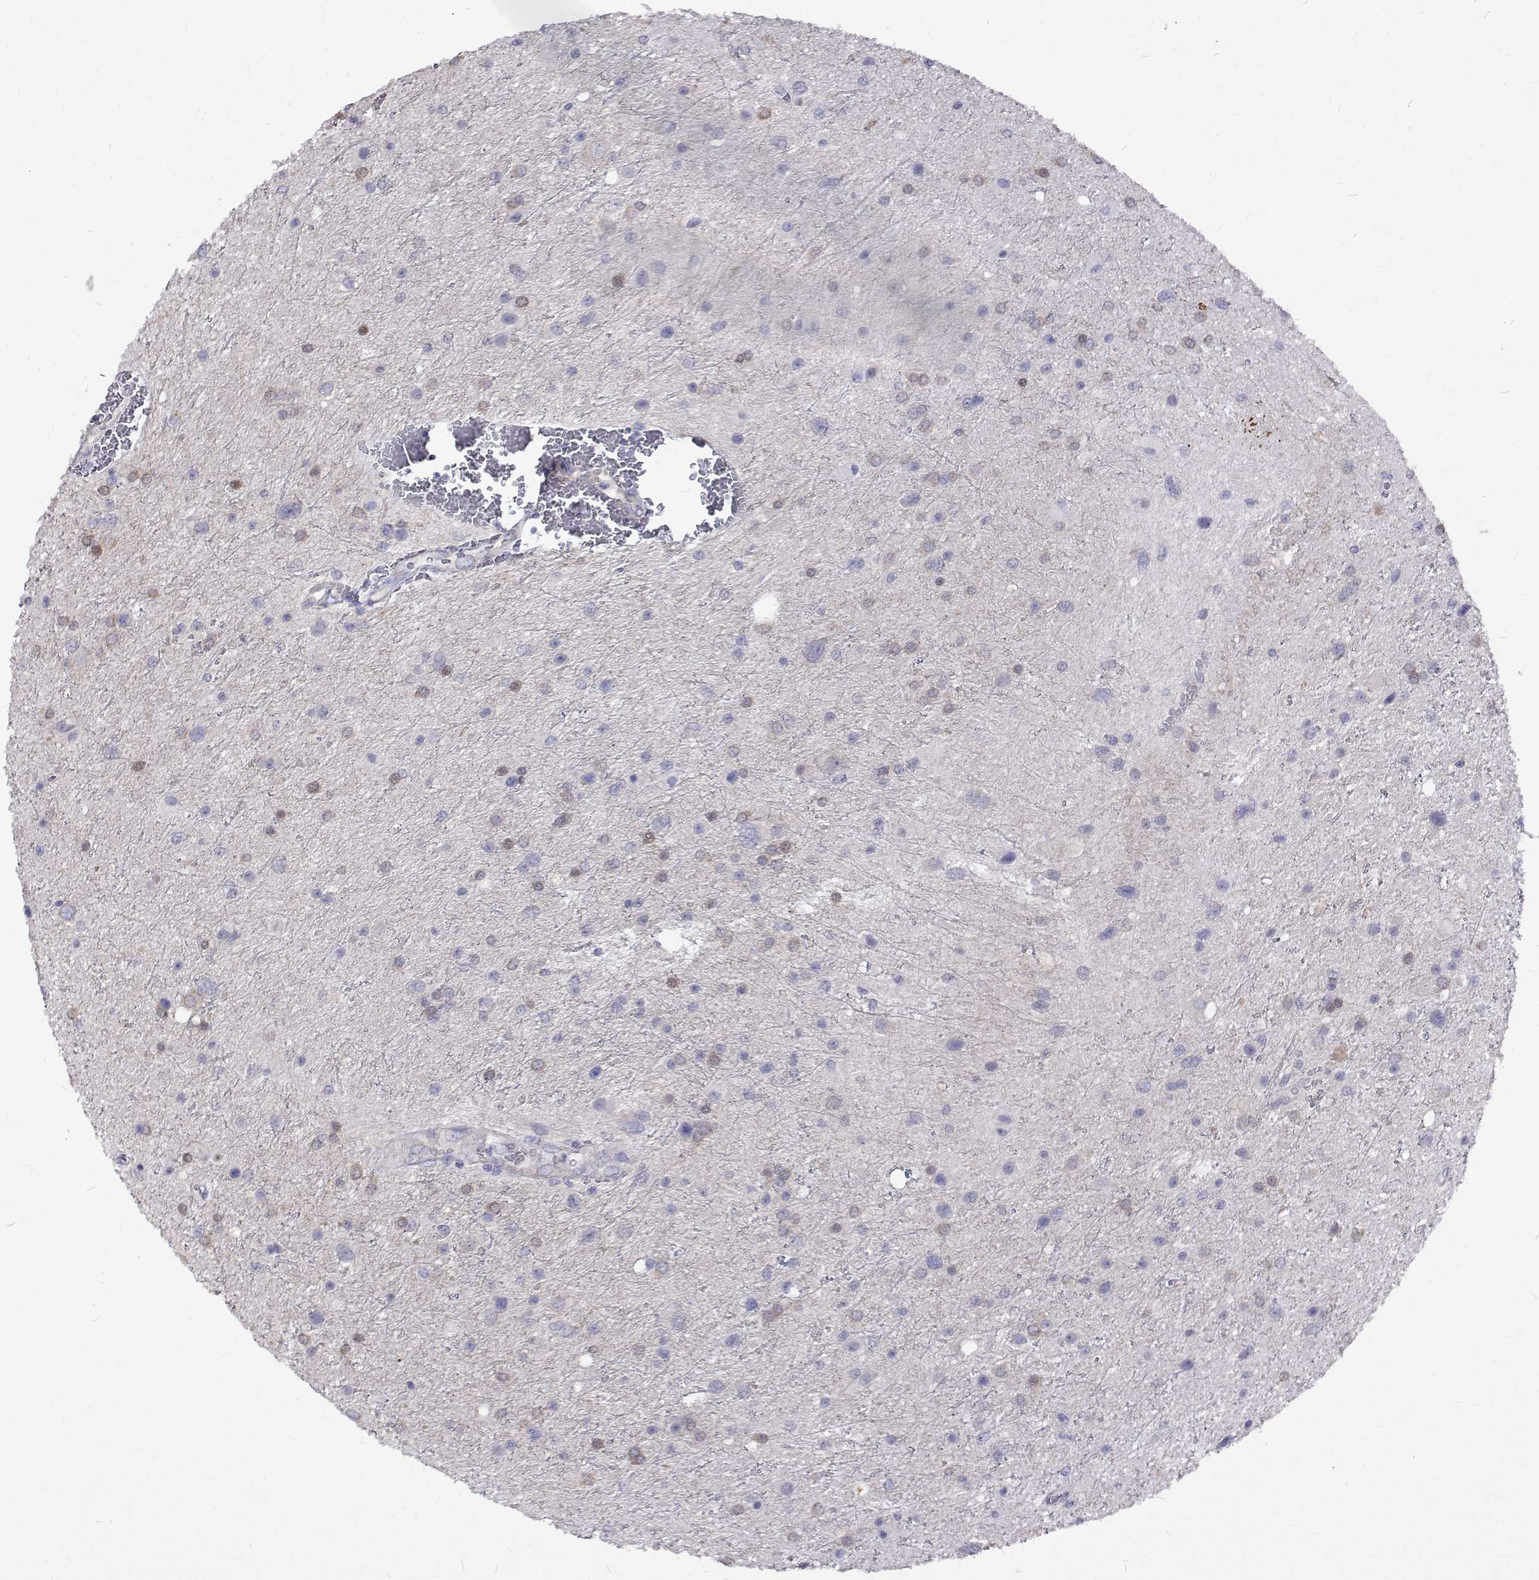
{"staining": {"intensity": "negative", "quantity": "none", "location": "none"}, "tissue": "glioma", "cell_type": "Tumor cells", "image_type": "cancer", "snomed": [{"axis": "morphology", "description": "Glioma, malignant, Low grade"}, {"axis": "topography", "description": "Brain"}], "caption": "IHC of low-grade glioma (malignant) displays no positivity in tumor cells.", "gene": "PADI1", "patient": {"sex": "female", "age": 32}}